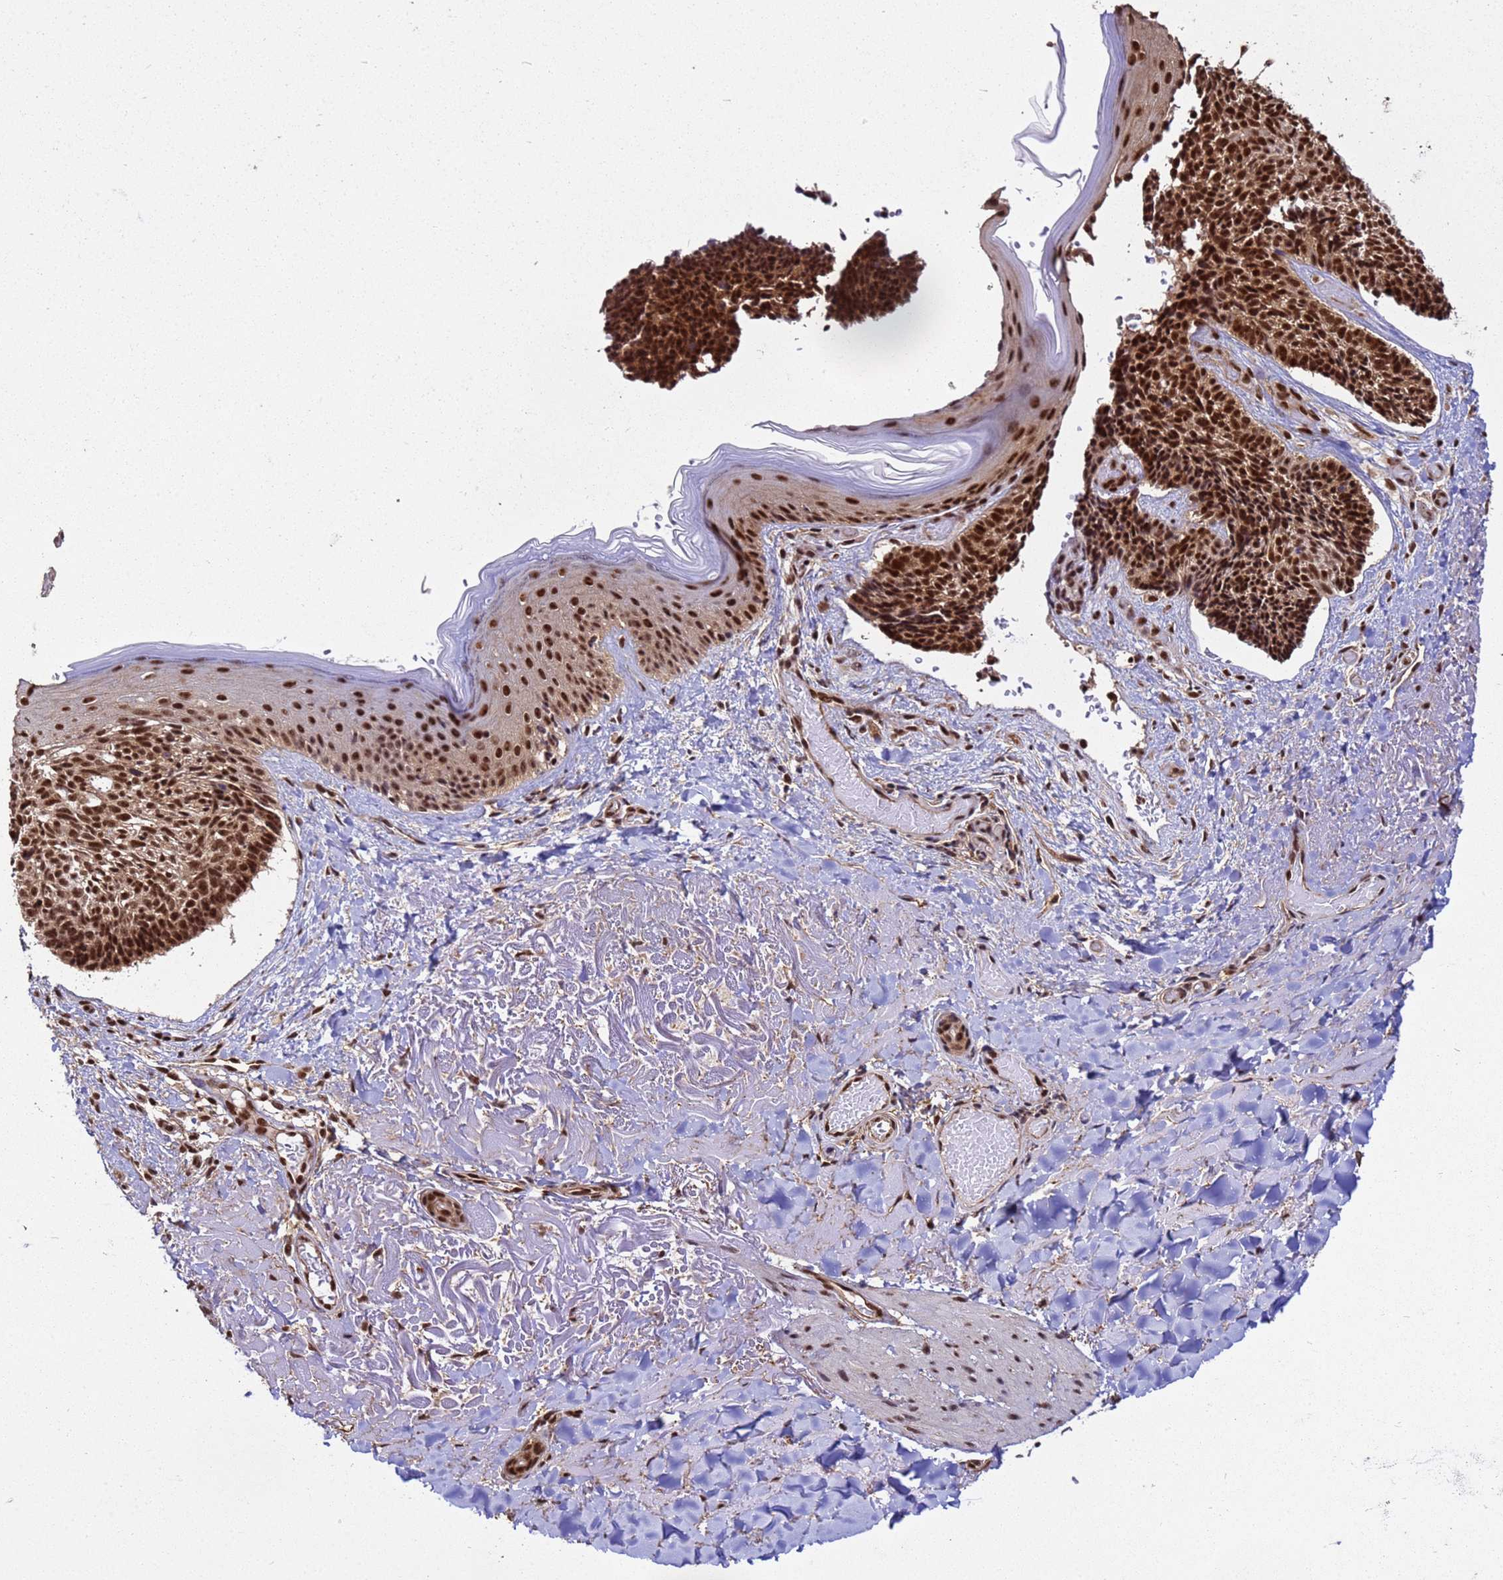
{"staining": {"intensity": "strong", "quantity": ">75%", "location": "nuclear"}, "tissue": "skin cancer", "cell_type": "Tumor cells", "image_type": "cancer", "snomed": [{"axis": "morphology", "description": "Basal cell carcinoma"}, {"axis": "topography", "description": "Skin"}], "caption": "Skin cancer (basal cell carcinoma) was stained to show a protein in brown. There is high levels of strong nuclear positivity in approximately >75% of tumor cells.", "gene": "SYF2", "patient": {"sex": "male", "age": 84}}